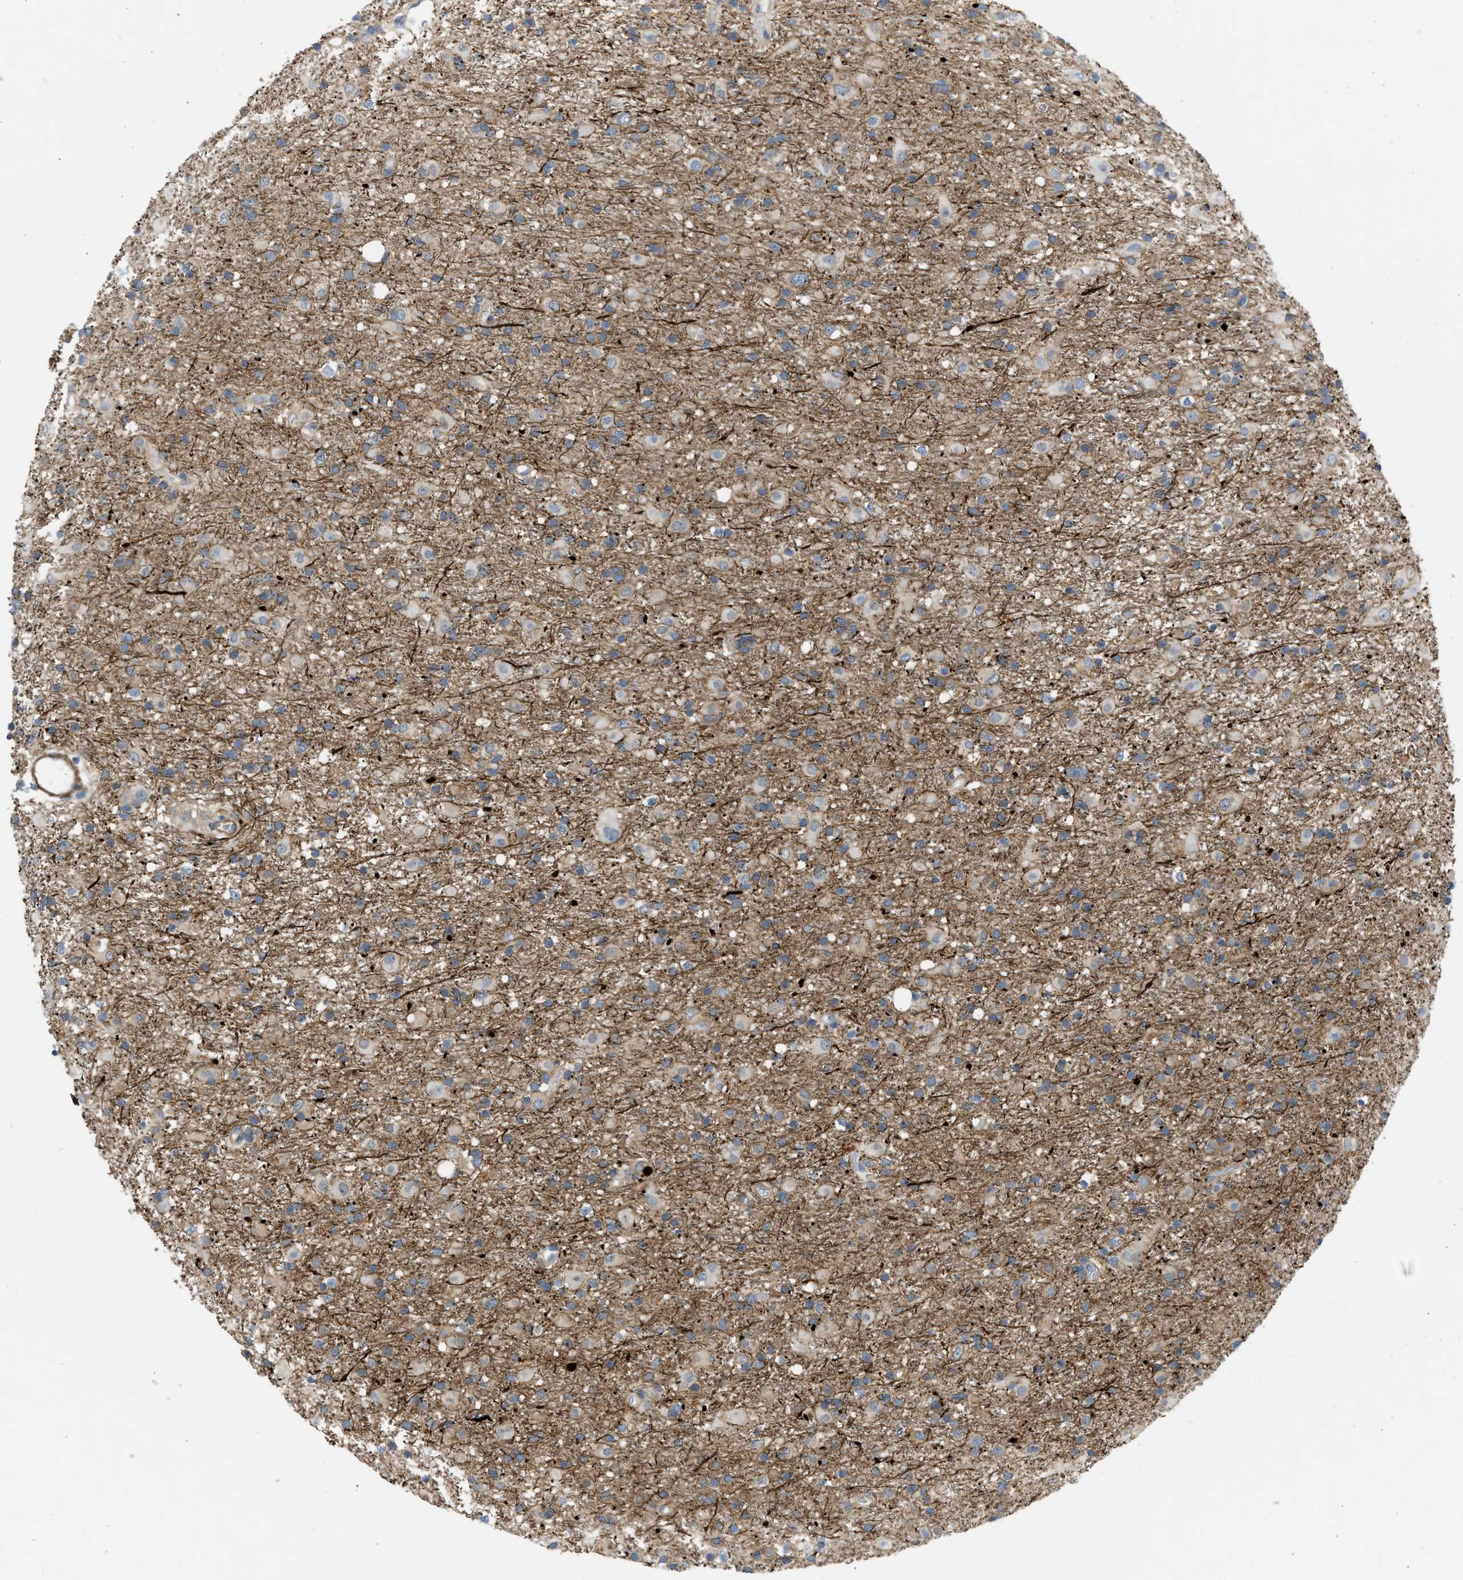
{"staining": {"intensity": "negative", "quantity": "none", "location": "none"}, "tissue": "glioma", "cell_type": "Tumor cells", "image_type": "cancer", "snomed": [{"axis": "morphology", "description": "Glioma, malignant, Low grade"}, {"axis": "topography", "description": "Brain"}], "caption": "DAB immunohistochemical staining of malignant glioma (low-grade) reveals no significant expression in tumor cells. (DAB (3,3'-diaminobenzidine) IHC visualized using brightfield microscopy, high magnification).", "gene": "PCNX3", "patient": {"sex": "male", "age": 65}}